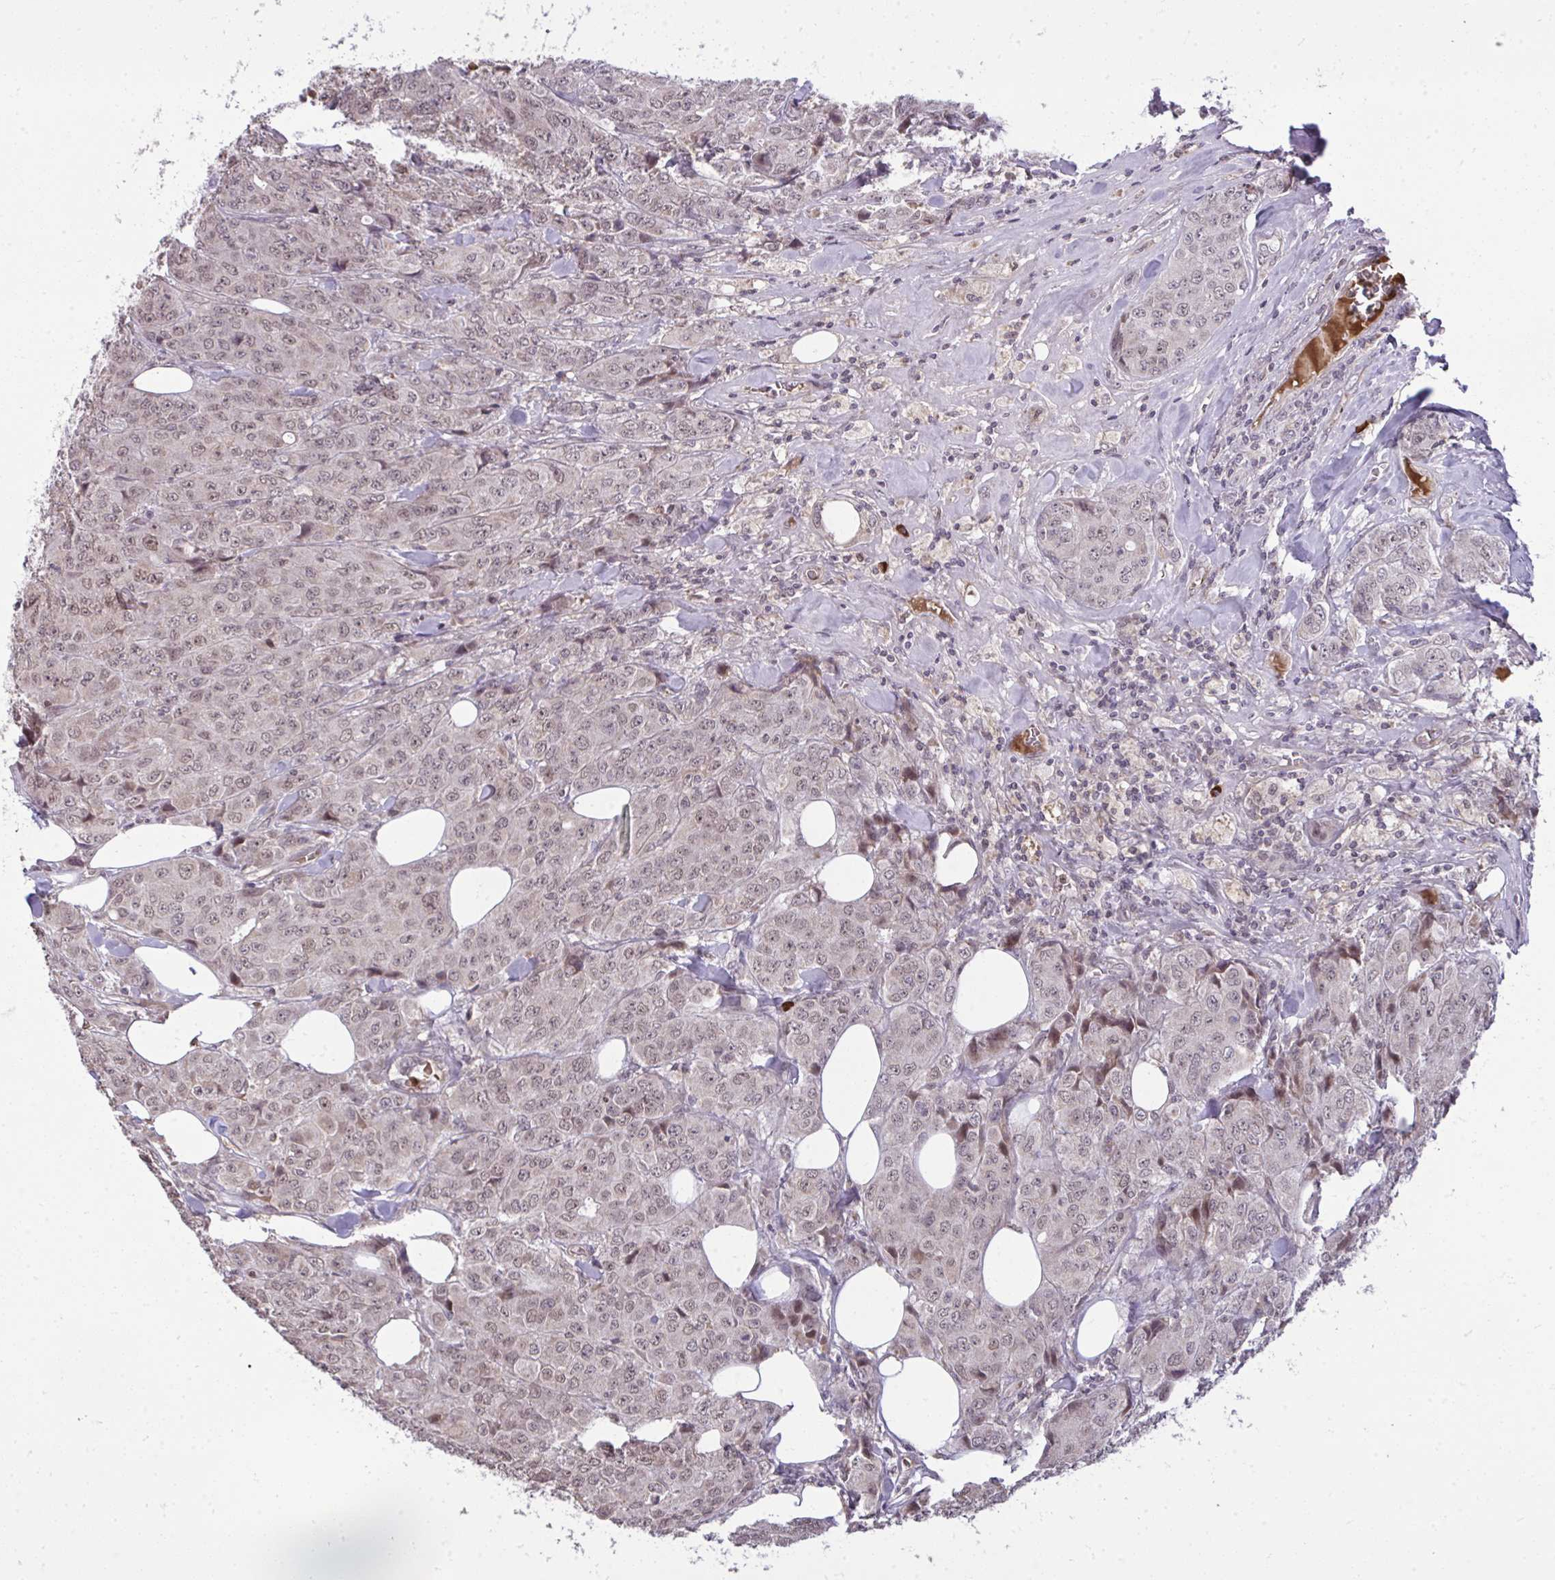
{"staining": {"intensity": "moderate", "quantity": ">75%", "location": "nuclear"}, "tissue": "breast cancer", "cell_type": "Tumor cells", "image_type": "cancer", "snomed": [{"axis": "morphology", "description": "Duct carcinoma"}, {"axis": "topography", "description": "Breast"}], "caption": "Breast cancer (infiltrating ductal carcinoma) was stained to show a protein in brown. There is medium levels of moderate nuclear expression in approximately >75% of tumor cells. The staining is performed using DAB (3,3'-diaminobenzidine) brown chromogen to label protein expression. The nuclei are counter-stained blue using hematoxylin.", "gene": "ZSCAN9", "patient": {"sex": "female", "age": 43}}